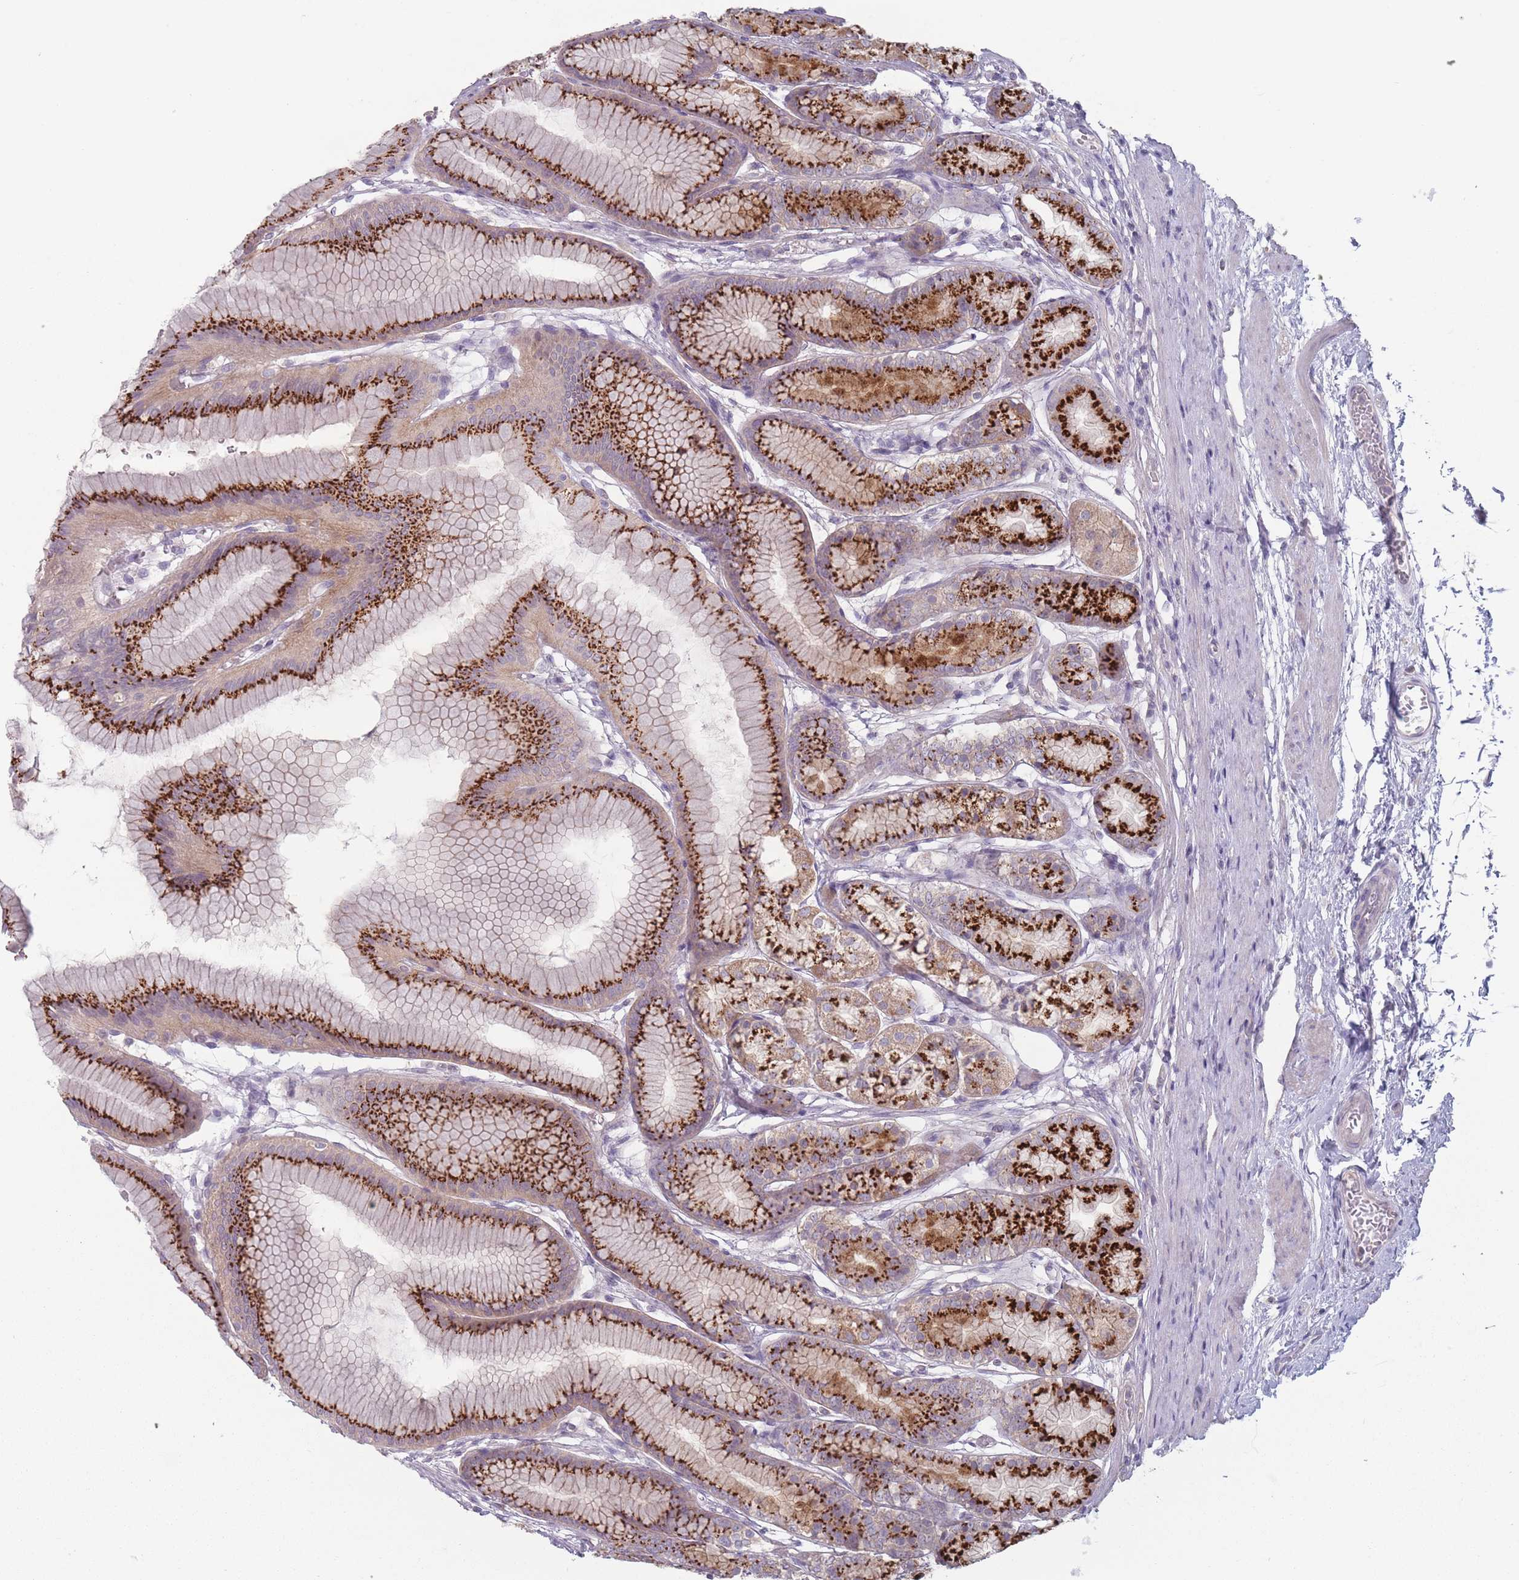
{"staining": {"intensity": "strong", "quantity": ">75%", "location": "cytoplasmic/membranous"}, "tissue": "stomach", "cell_type": "Glandular cells", "image_type": "normal", "snomed": [{"axis": "morphology", "description": "Normal tissue, NOS"}, {"axis": "morphology", "description": "Adenocarcinoma, NOS"}, {"axis": "morphology", "description": "Adenocarcinoma, High grade"}, {"axis": "topography", "description": "Stomach, upper"}, {"axis": "topography", "description": "Stomach"}], "caption": "Approximately >75% of glandular cells in normal human stomach reveal strong cytoplasmic/membranous protein positivity as visualized by brown immunohistochemical staining.", "gene": "AKAIN1", "patient": {"sex": "female", "age": 65}}